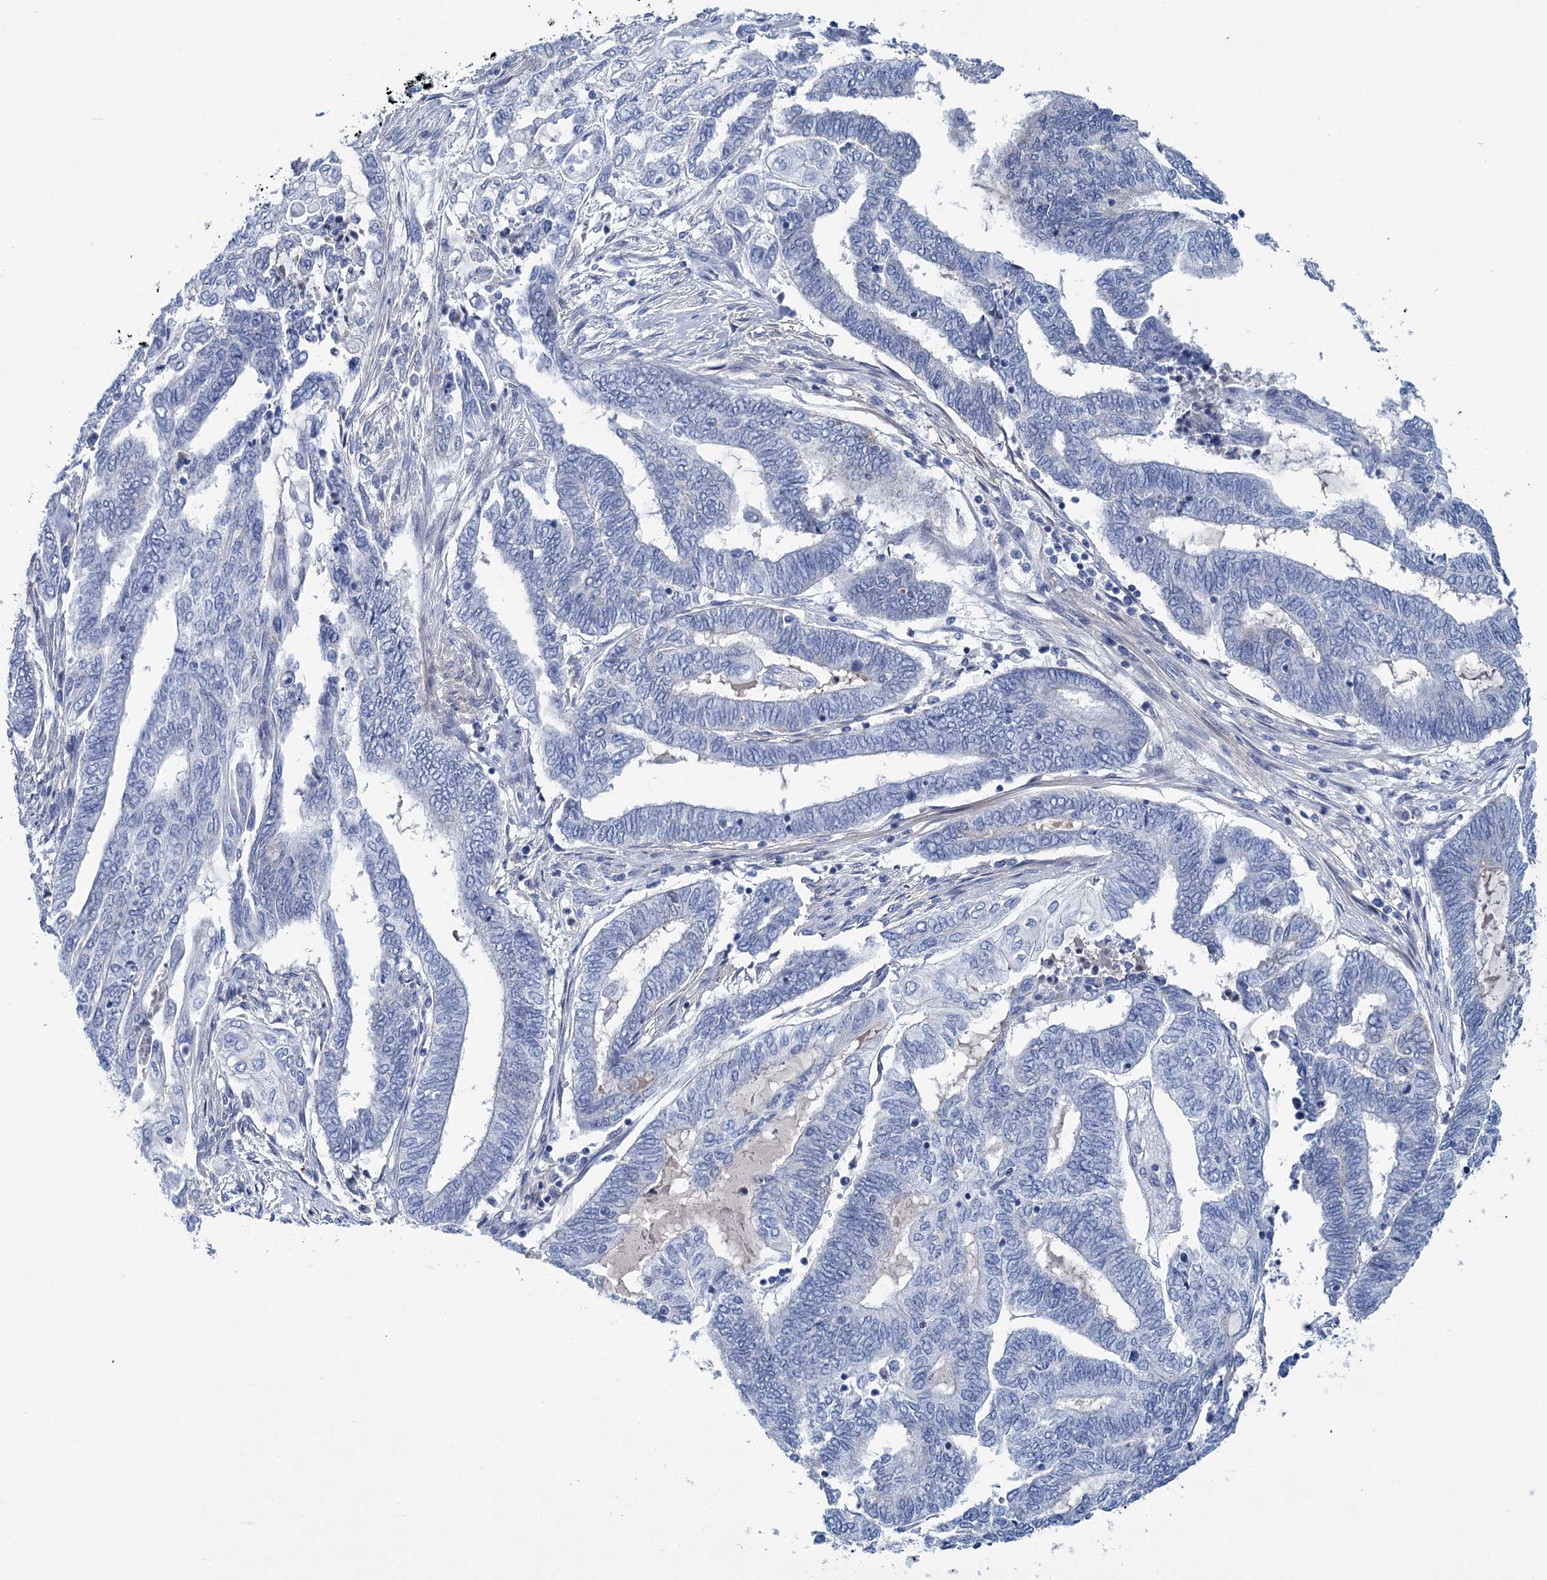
{"staining": {"intensity": "negative", "quantity": "none", "location": "none"}, "tissue": "endometrial cancer", "cell_type": "Tumor cells", "image_type": "cancer", "snomed": [{"axis": "morphology", "description": "Adenocarcinoma, NOS"}, {"axis": "topography", "description": "Uterus"}, {"axis": "topography", "description": "Endometrium"}], "caption": "This is an immunohistochemistry micrograph of human endometrial cancer. There is no staining in tumor cells.", "gene": "CHDH", "patient": {"sex": "female", "age": 70}}